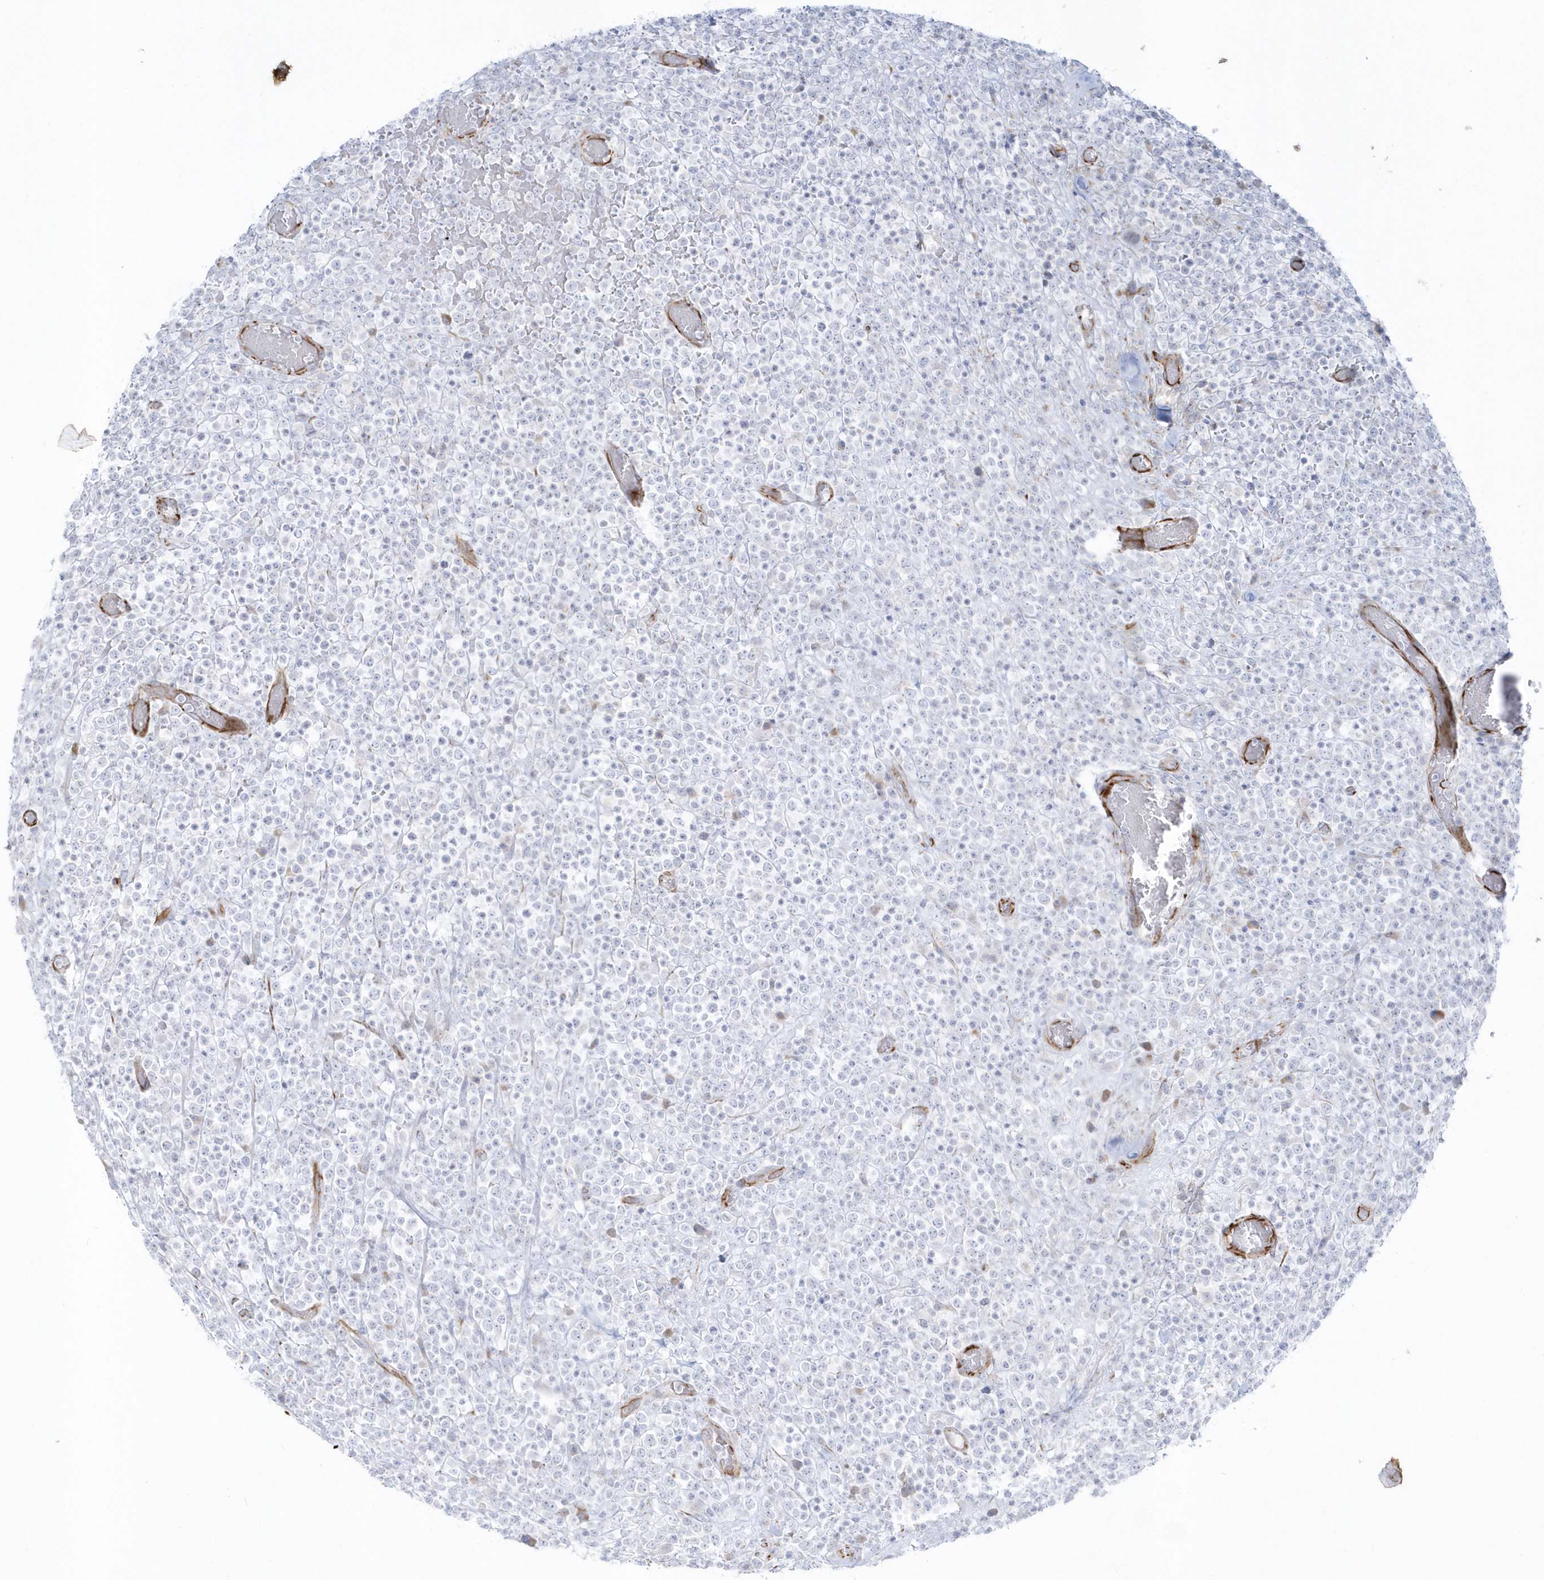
{"staining": {"intensity": "negative", "quantity": "none", "location": "none"}, "tissue": "lymphoma", "cell_type": "Tumor cells", "image_type": "cancer", "snomed": [{"axis": "morphology", "description": "Malignant lymphoma, non-Hodgkin's type, High grade"}, {"axis": "topography", "description": "Colon"}], "caption": "Immunohistochemistry micrograph of neoplastic tissue: human high-grade malignant lymphoma, non-Hodgkin's type stained with DAB (3,3'-diaminobenzidine) exhibits no significant protein staining in tumor cells.", "gene": "PPIL6", "patient": {"sex": "female", "age": 53}}